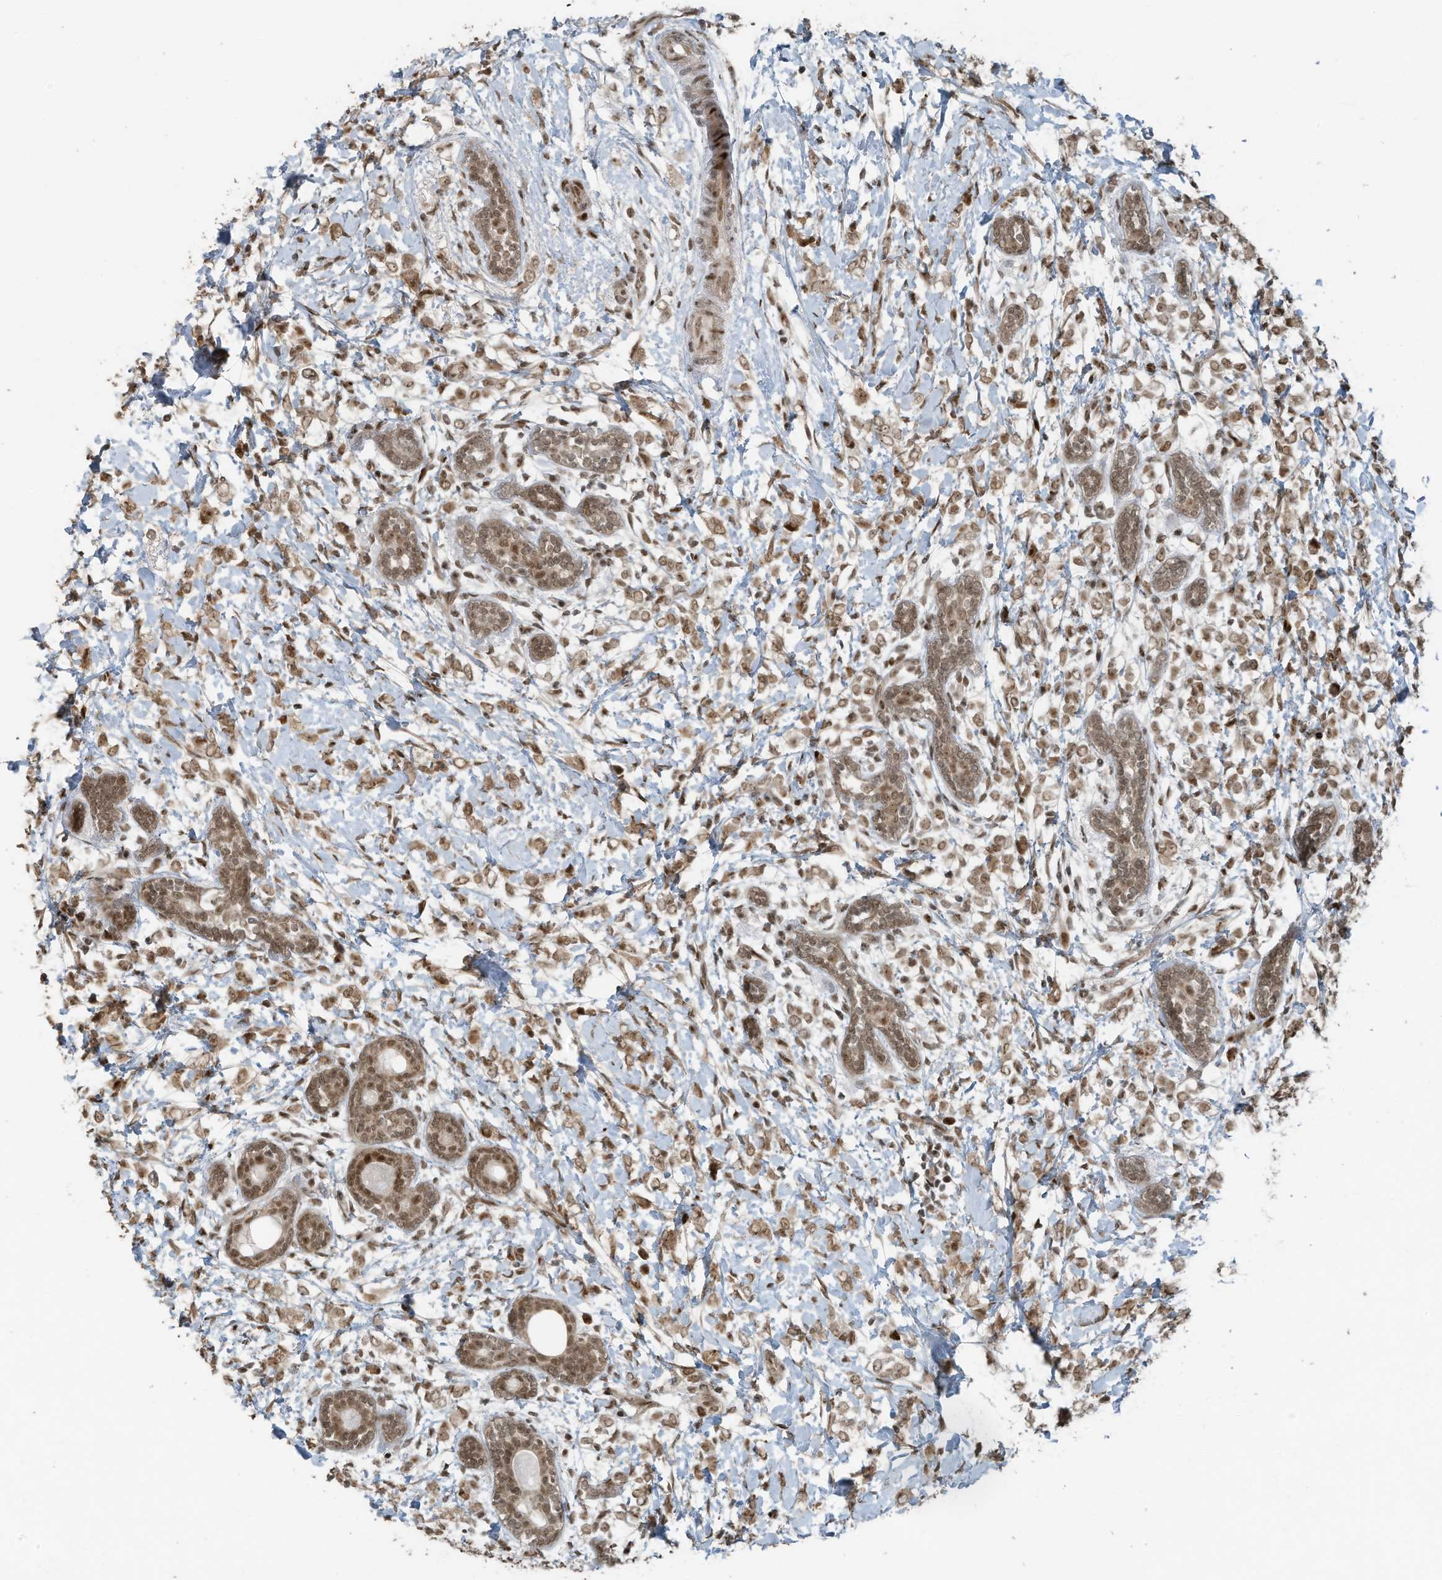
{"staining": {"intensity": "moderate", "quantity": ">75%", "location": "nuclear"}, "tissue": "breast cancer", "cell_type": "Tumor cells", "image_type": "cancer", "snomed": [{"axis": "morphology", "description": "Normal tissue, NOS"}, {"axis": "morphology", "description": "Lobular carcinoma"}, {"axis": "topography", "description": "Breast"}], "caption": "Breast cancer tissue exhibits moderate nuclear expression in about >75% of tumor cells", "gene": "PCNP", "patient": {"sex": "female", "age": 47}}